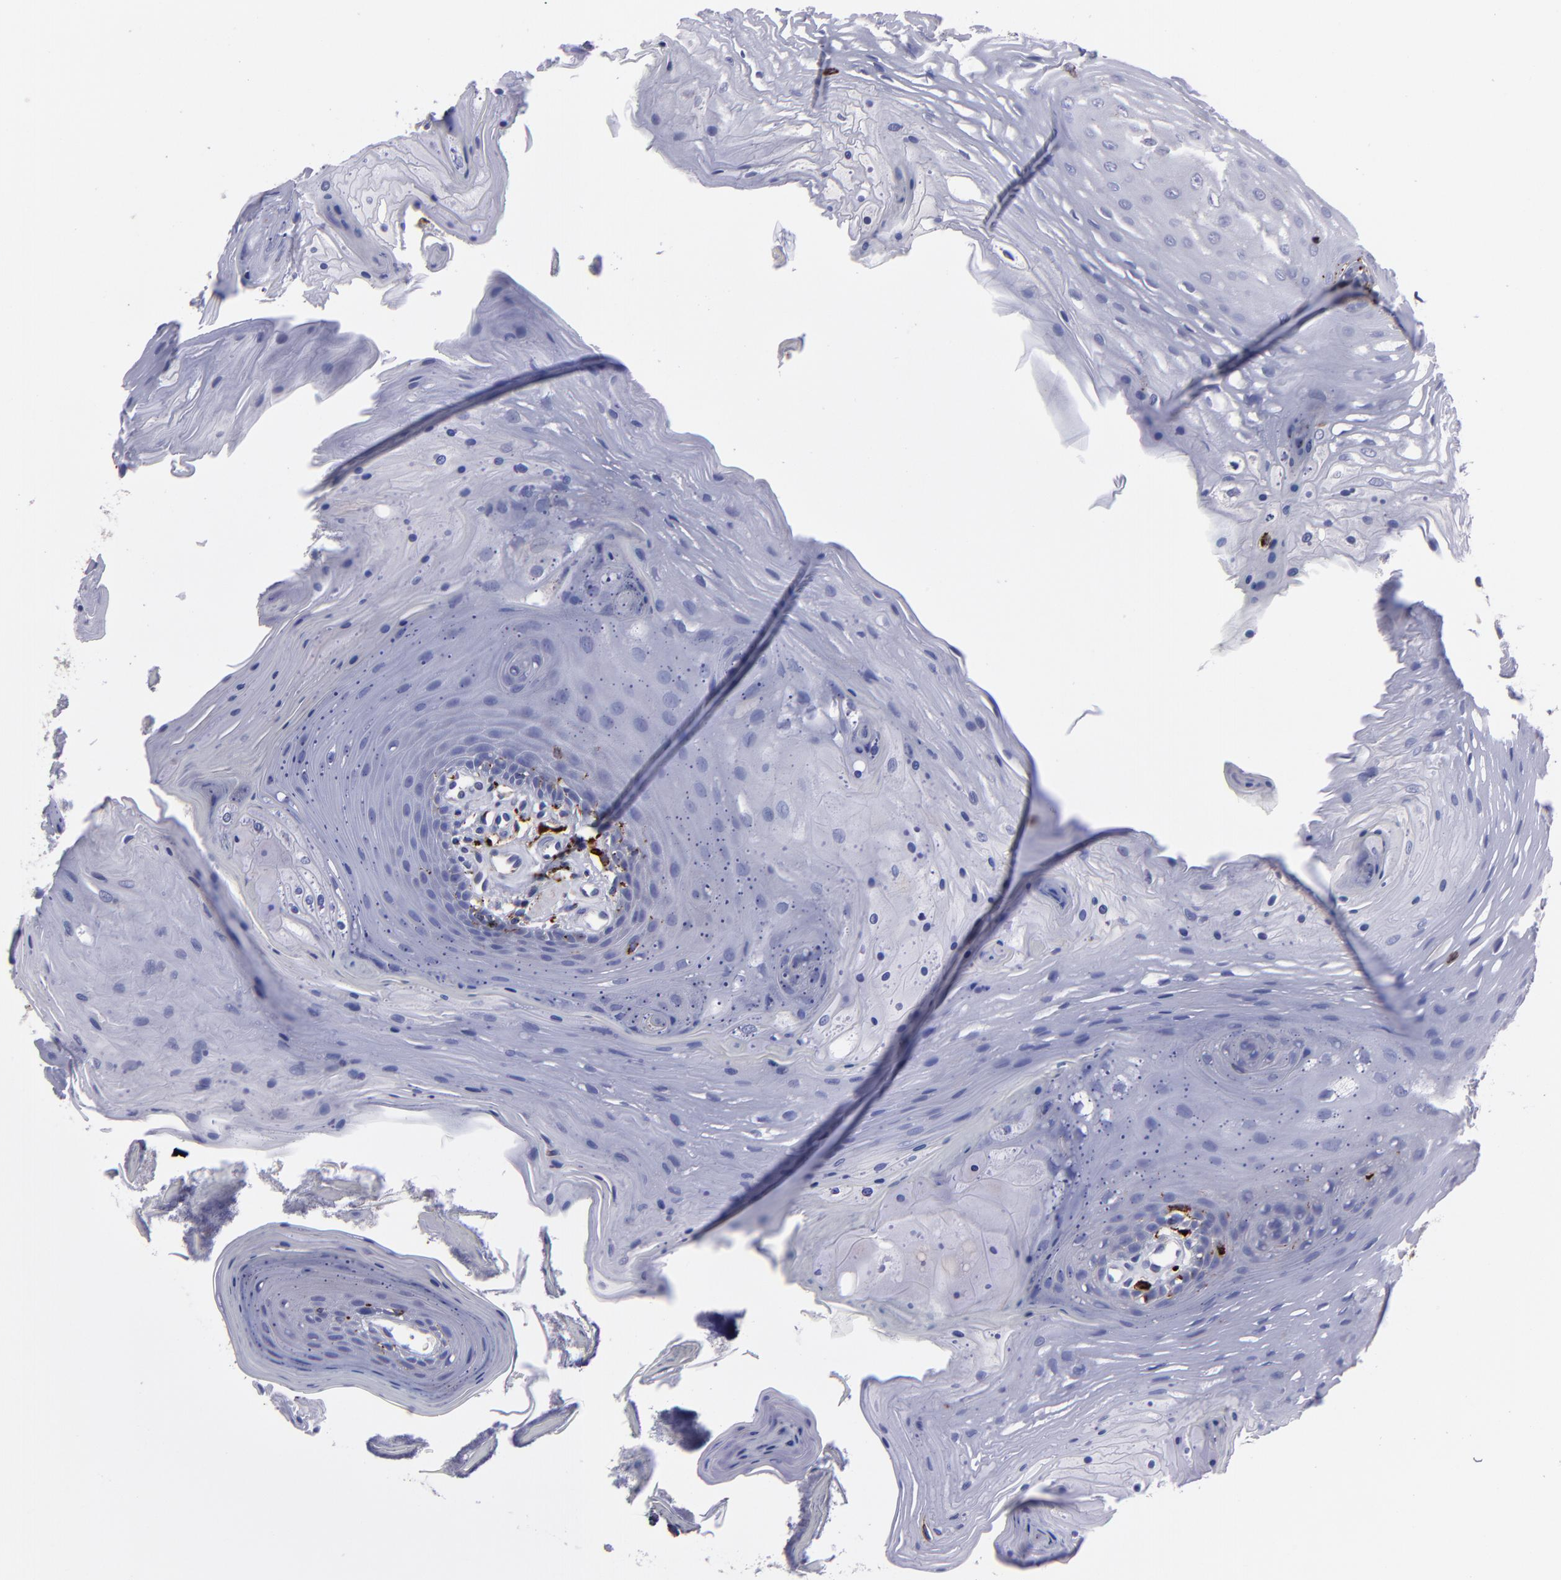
{"staining": {"intensity": "negative", "quantity": "none", "location": "none"}, "tissue": "oral mucosa", "cell_type": "Squamous epithelial cells", "image_type": "normal", "snomed": [{"axis": "morphology", "description": "Normal tissue, NOS"}, {"axis": "topography", "description": "Oral tissue"}], "caption": "An IHC histopathology image of benign oral mucosa is shown. There is no staining in squamous epithelial cells of oral mucosa.", "gene": "CTSS", "patient": {"sex": "male", "age": 62}}